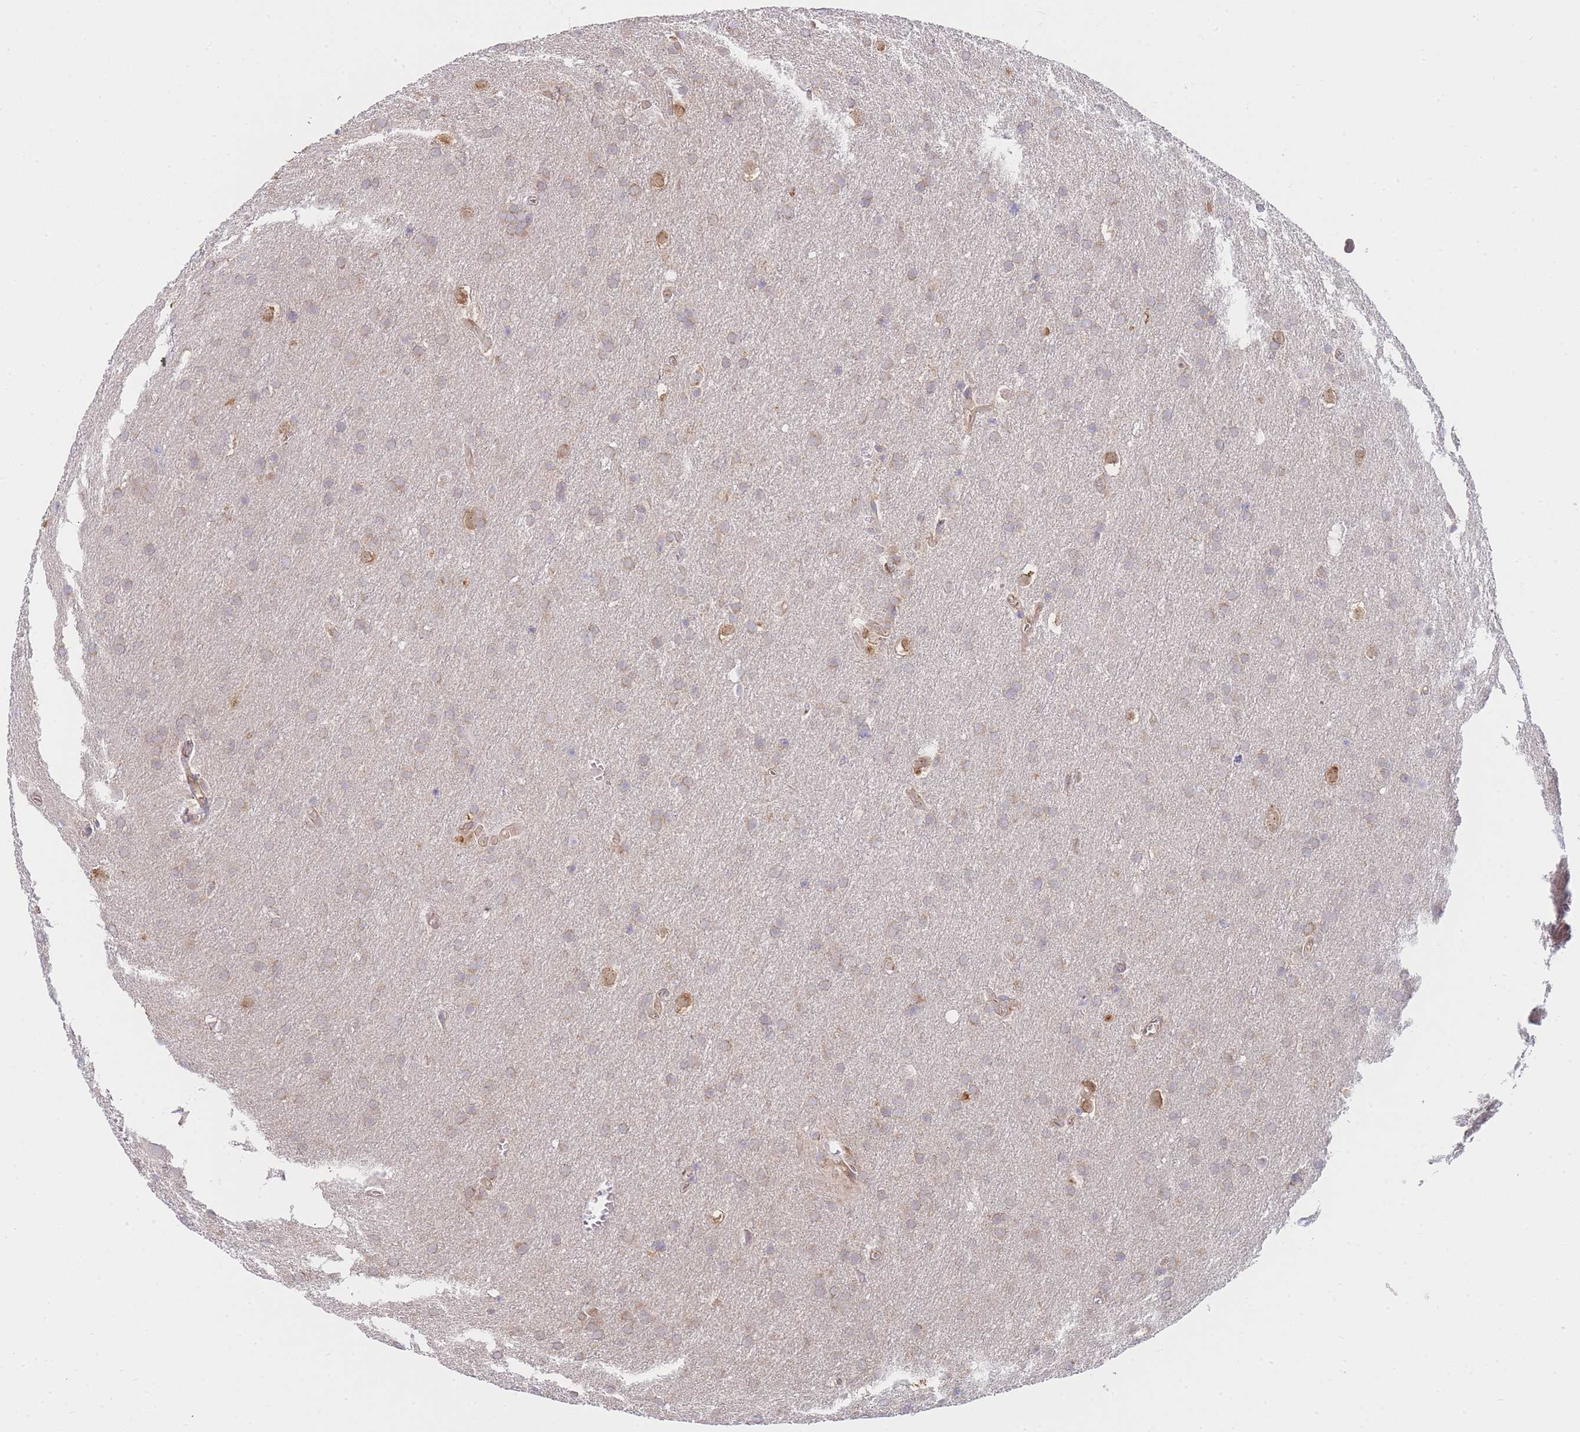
{"staining": {"intensity": "weak", "quantity": ">75%", "location": "cytoplasmic/membranous"}, "tissue": "glioma", "cell_type": "Tumor cells", "image_type": "cancer", "snomed": [{"axis": "morphology", "description": "Glioma, malignant, Low grade"}, {"axis": "topography", "description": "Brain"}], "caption": "A brown stain highlights weak cytoplasmic/membranous staining of a protein in human glioma tumor cells.", "gene": "MRPS18B", "patient": {"sex": "female", "age": 32}}